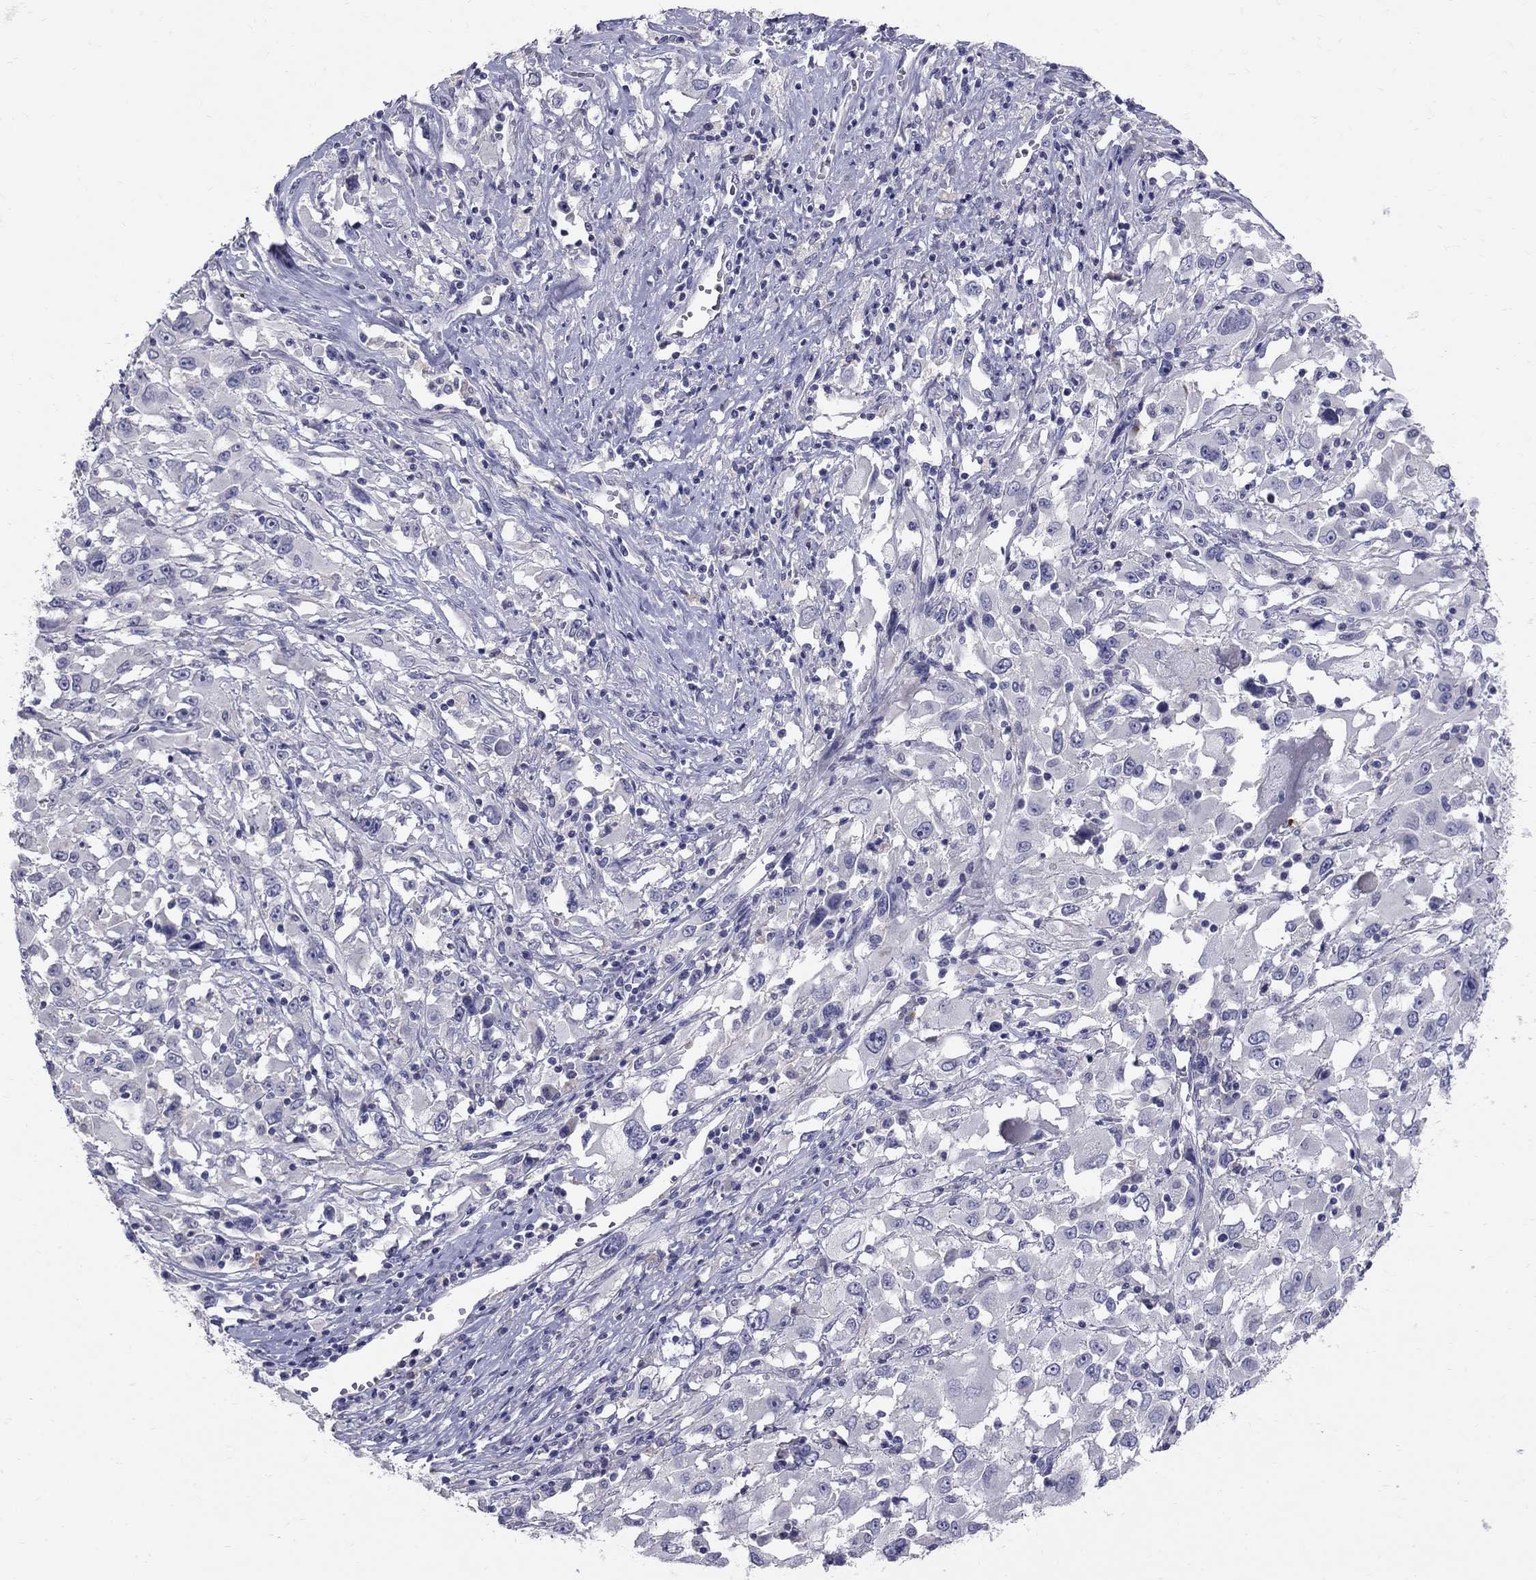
{"staining": {"intensity": "negative", "quantity": "none", "location": "none"}, "tissue": "melanoma", "cell_type": "Tumor cells", "image_type": "cancer", "snomed": [{"axis": "morphology", "description": "Malignant melanoma, Metastatic site"}, {"axis": "topography", "description": "Soft tissue"}], "caption": "Tumor cells are negative for brown protein staining in malignant melanoma (metastatic site).", "gene": "TP53TG5", "patient": {"sex": "male", "age": 50}}